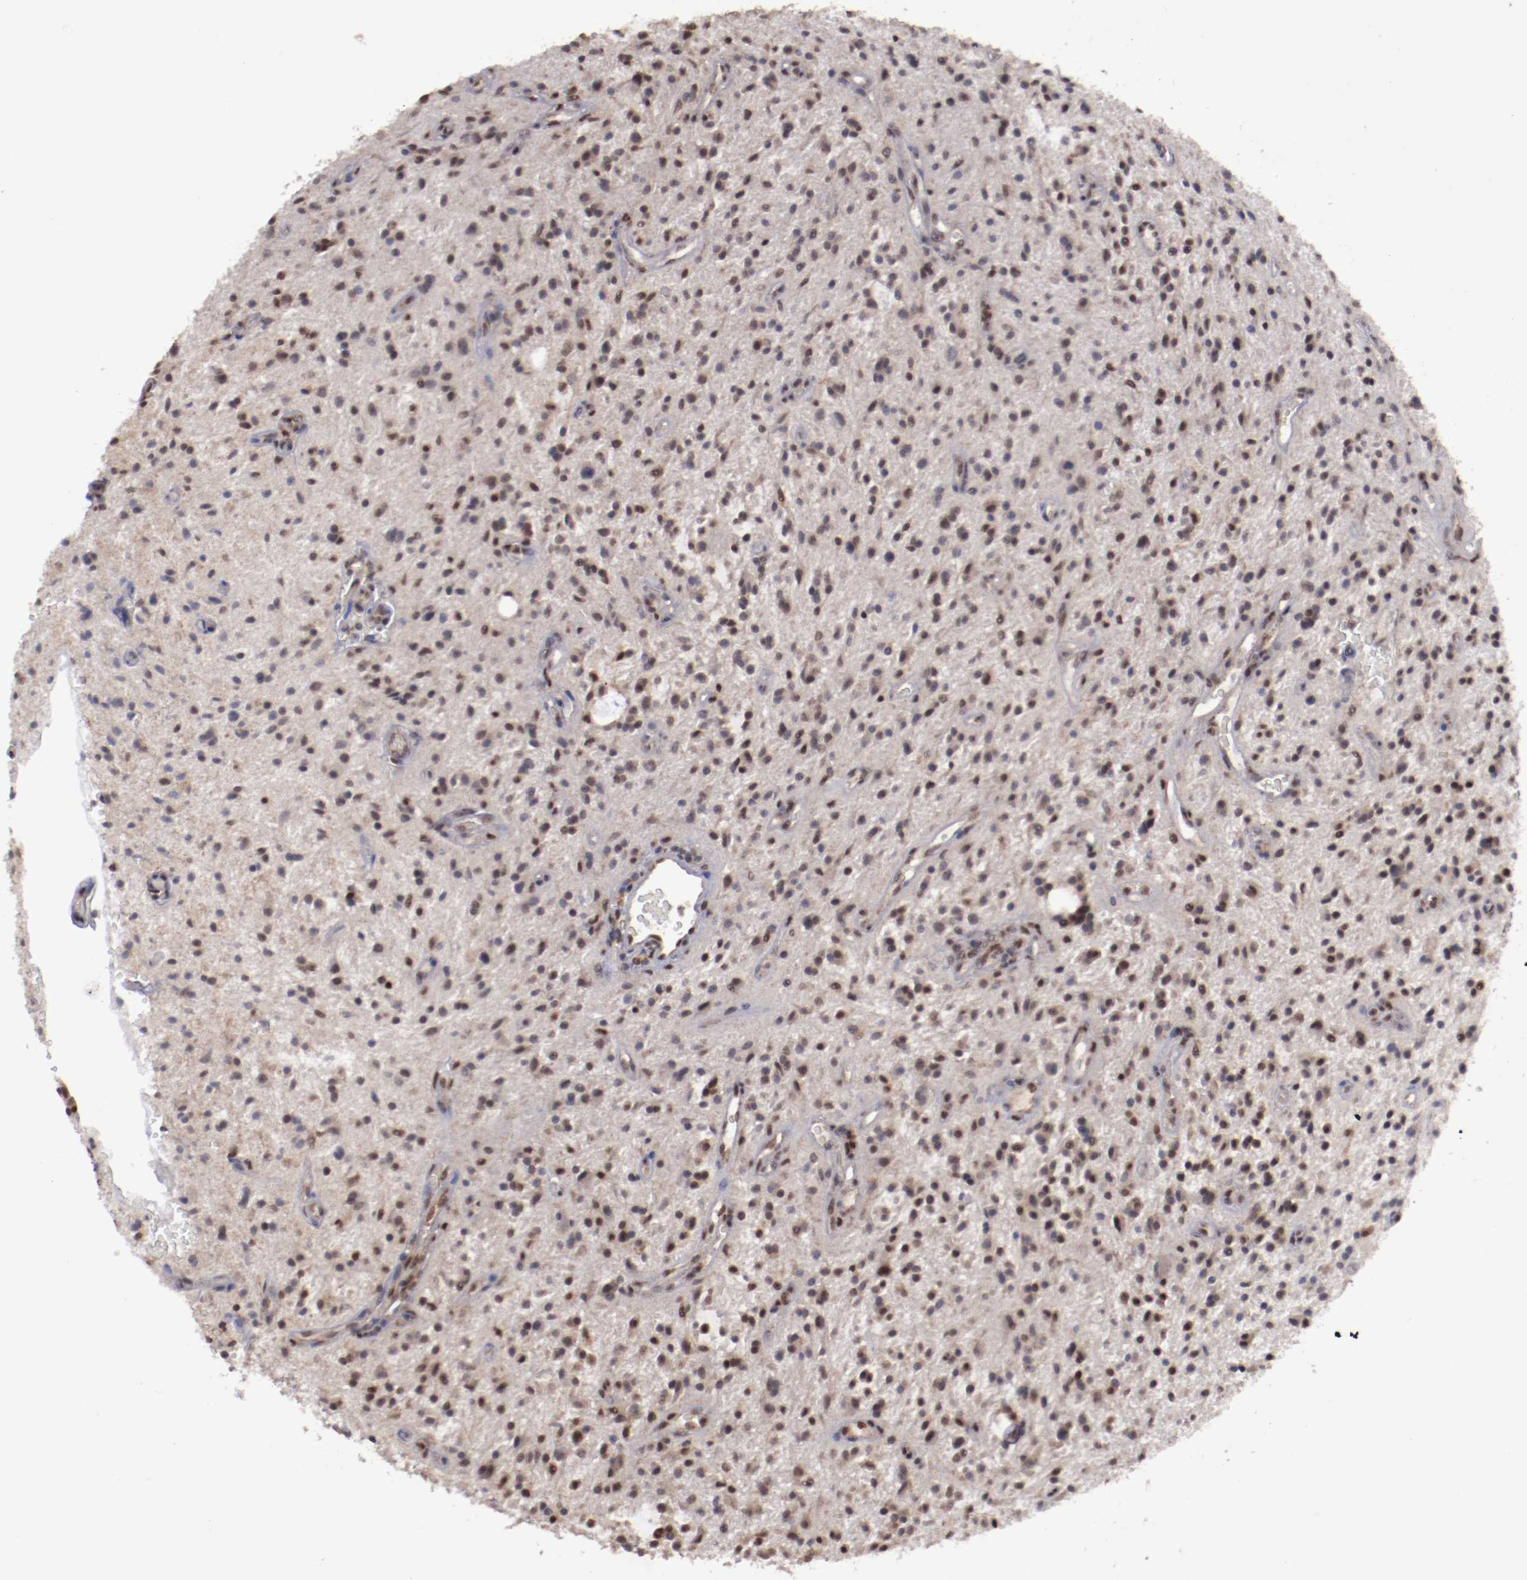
{"staining": {"intensity": "moderate", "quantity": ">75%", "location": "cytoplasmic/membranous,nuclear"}, "tissue": "glioma", "cell_type": "Tumor cells", "image_type": "cancer", "snomed": [{"axis": "morphology", "description": "Glioma, malignant, NOS"}, {"axis": "topography", "description": "Cerebellum"}], "caption": "Immunohistochemical staining of human glioma demonstrates moderate cytoplasmic/membranous and nuclear protein expression in about >75% of tumor cells.", "gene": "ARNT", "patient": {"sex": "female", "age": 10}}